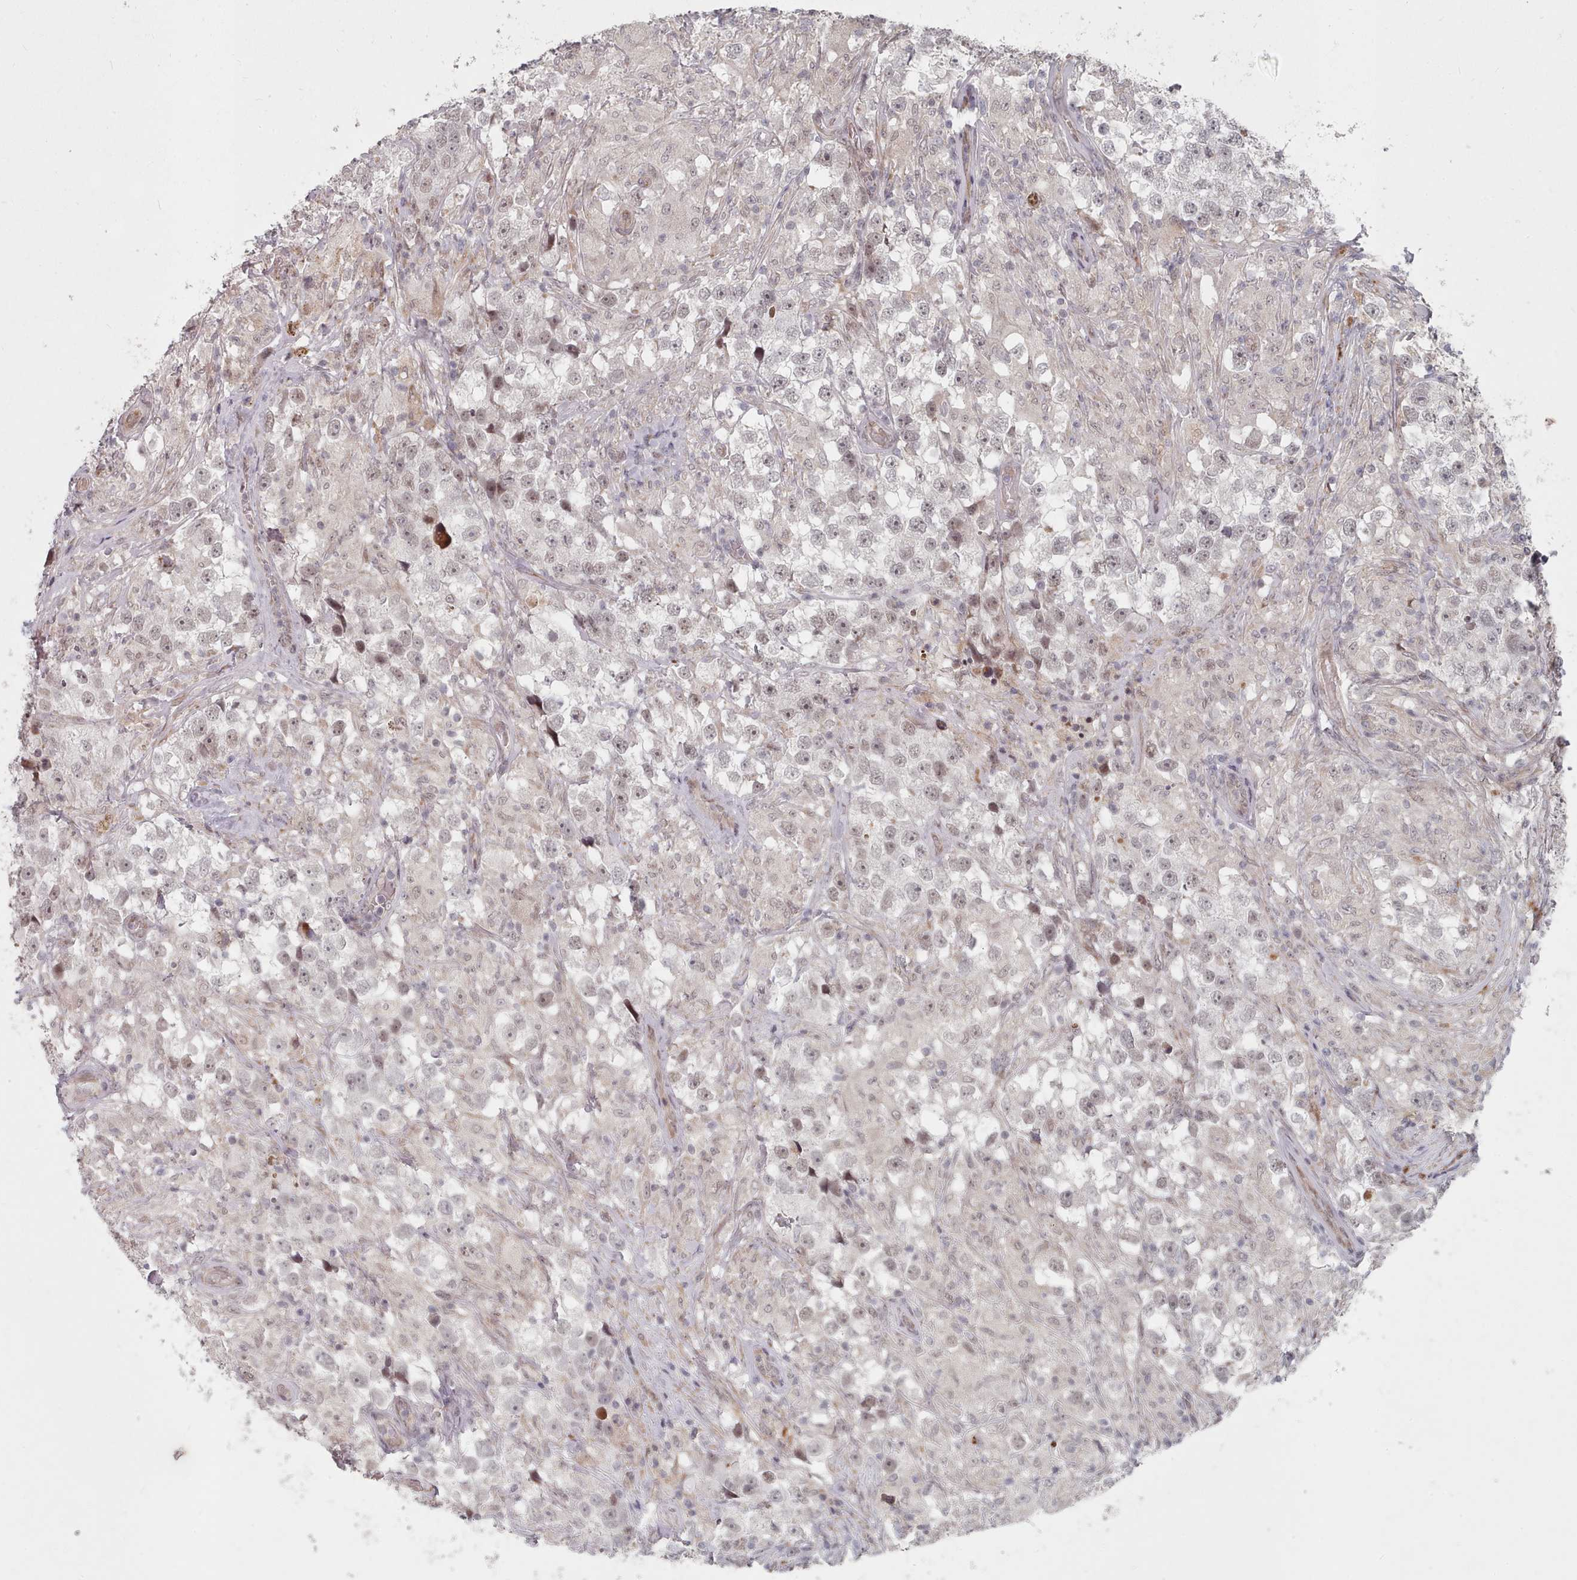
{"staining": {"intensity": "weak", "quantity": "<25%", "location": "nuclear"}, "tissue": "testis cancer", "cell_type": "Tumor cells", "image_type": "cancer", "snomed": [{"axis": "morphology", "description": "Seminoma, NOS"}, {"axis": "topography", "description": "Testis"}], "caption": "An immunohistochemistry histopathology image of seminoma (testis) is shown. There is no staining in tumor cells of seminoma (testis). Nuclei are stained in blue.", "gene": "CPSF4", "patient": {"sex": "male", "age": 46}}